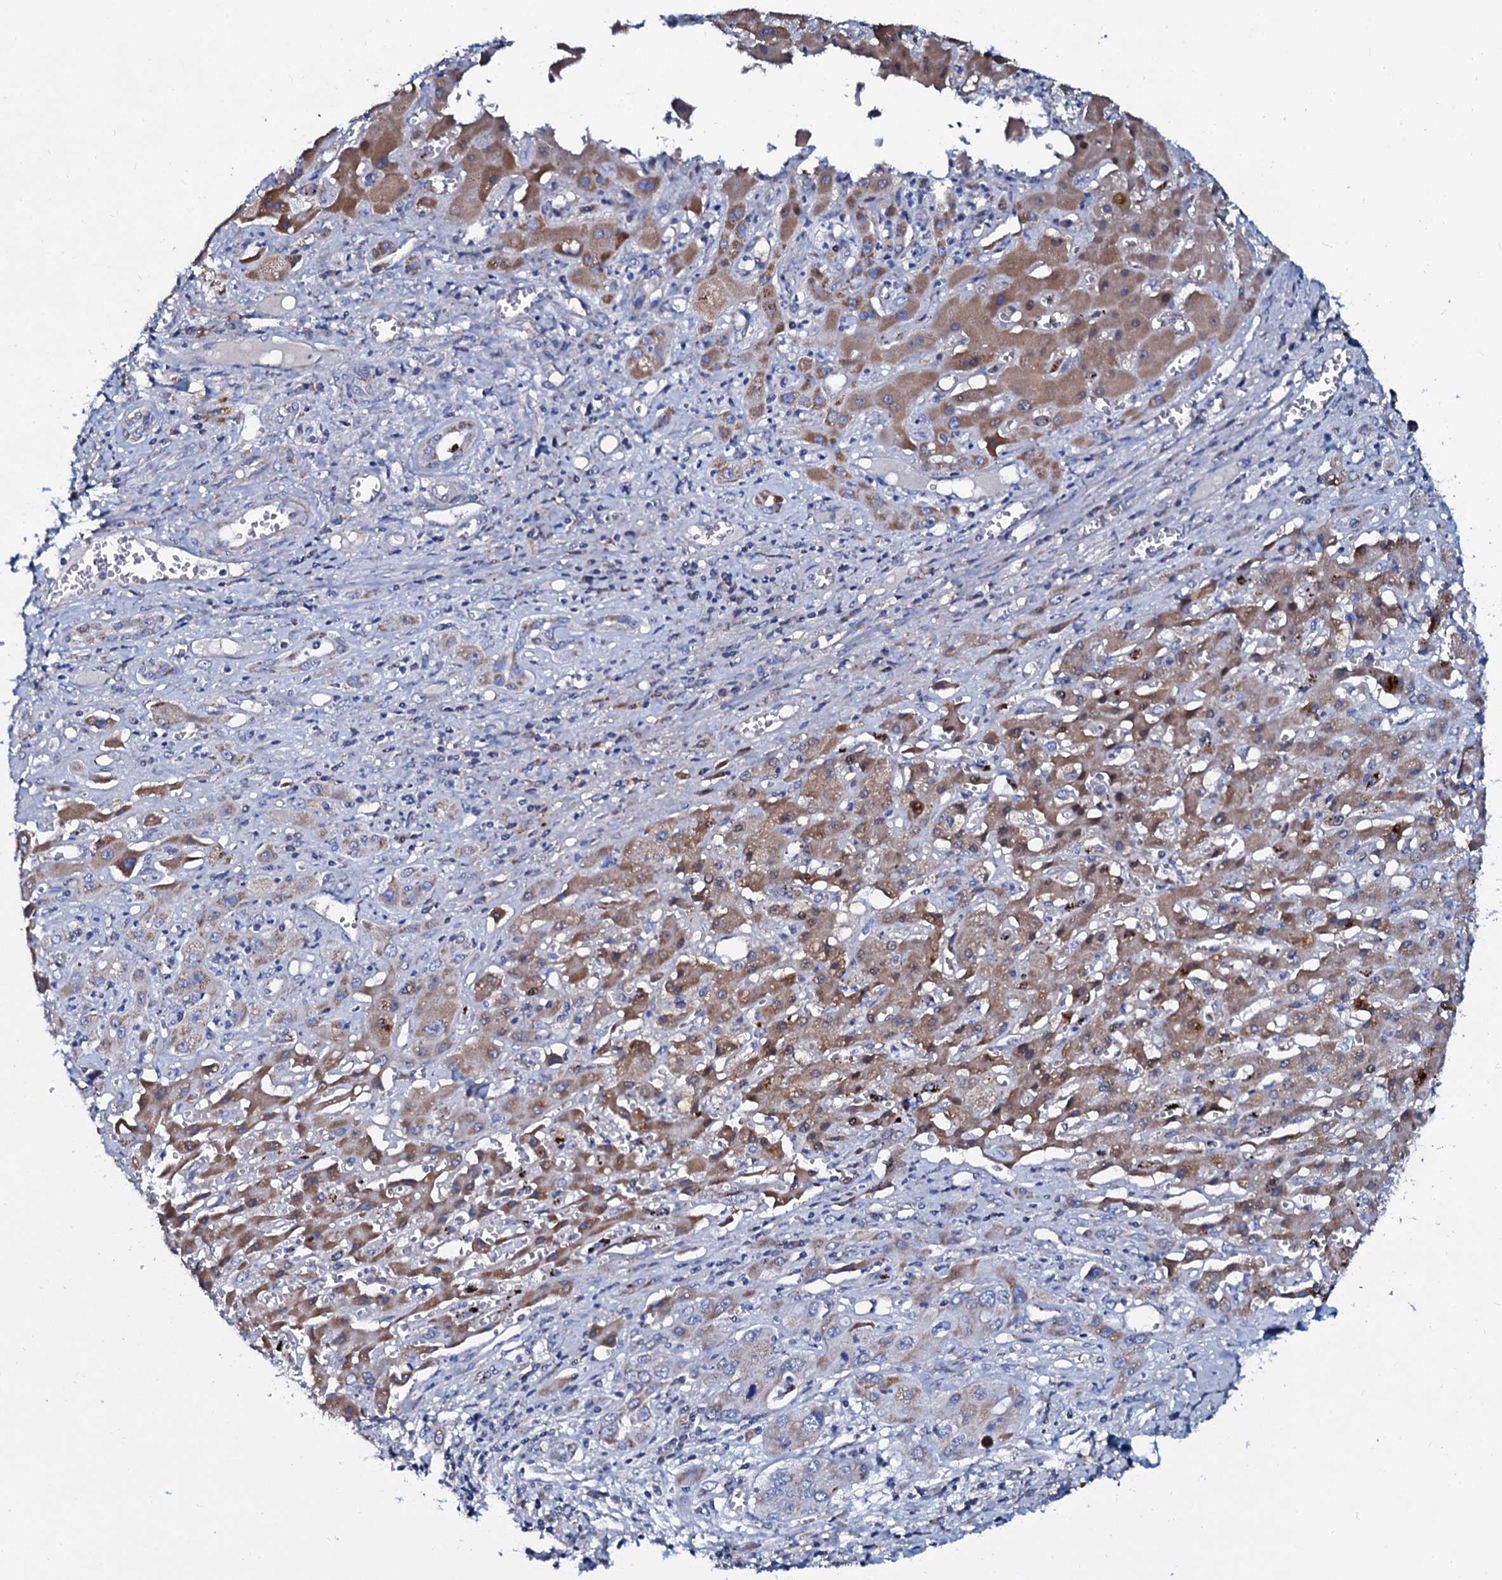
{"staining": {"intensity": "moderate", "quantity": "<25%", "location": "cytoplasmic/membranous"}, "tissue": "liver cancer", "cell_type": "Tumor cells", "image_type": "cancer", "snomed": [{"axis": "morphology", "description": "Cholangiocarcinoma"}, {"axis": "topography", "description": "Liver"}], "caption": "DAB (3,3'-diaminobenzidine) immunohistochemical staining of human liver cholangiocarcinoma demonstrates moderate cytoplasmic/membranous protein expression in approximately <25% of tumor cells.", "gene": "SLC37A4", "patient": {"sex": "male", "age": 67}}